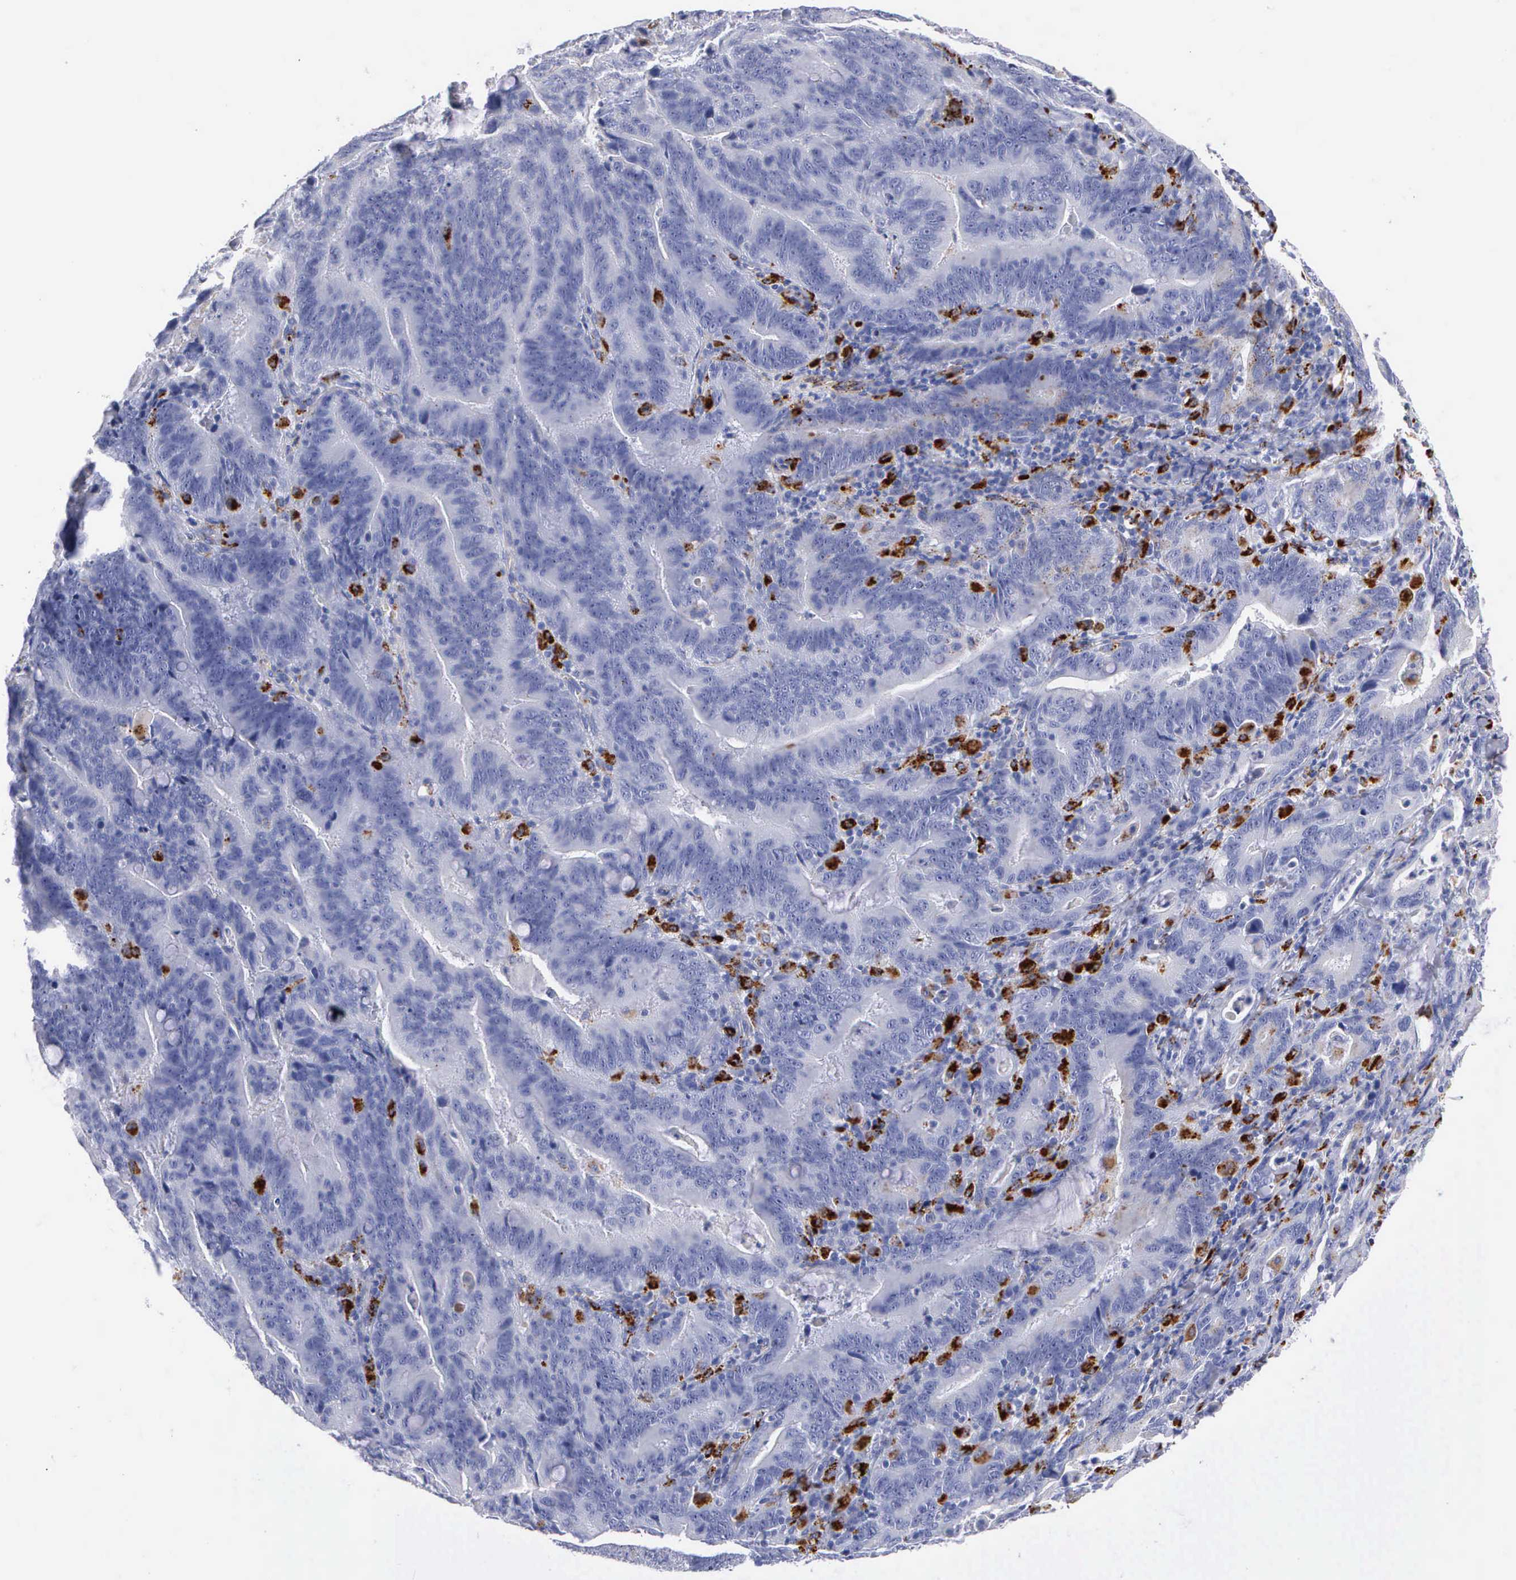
{"staining": {"intensity": "negative", "quantity": "none", "location": "none"}, "tissue": "stomach cancer", "cell_type": "Tumor cells", "image_type": "cancer", "snomed": [{"axis": "morphology", "description": "Adenocarcinoma, NOS"}, {"axis": "topography", "description": "Stomach, upper"}], "caption": "The micrograph shows no staining of tumor cells in stomach adenocarcinoma.", "gene": "CTSL", "patient": {"sex": "male", "age": 63}}